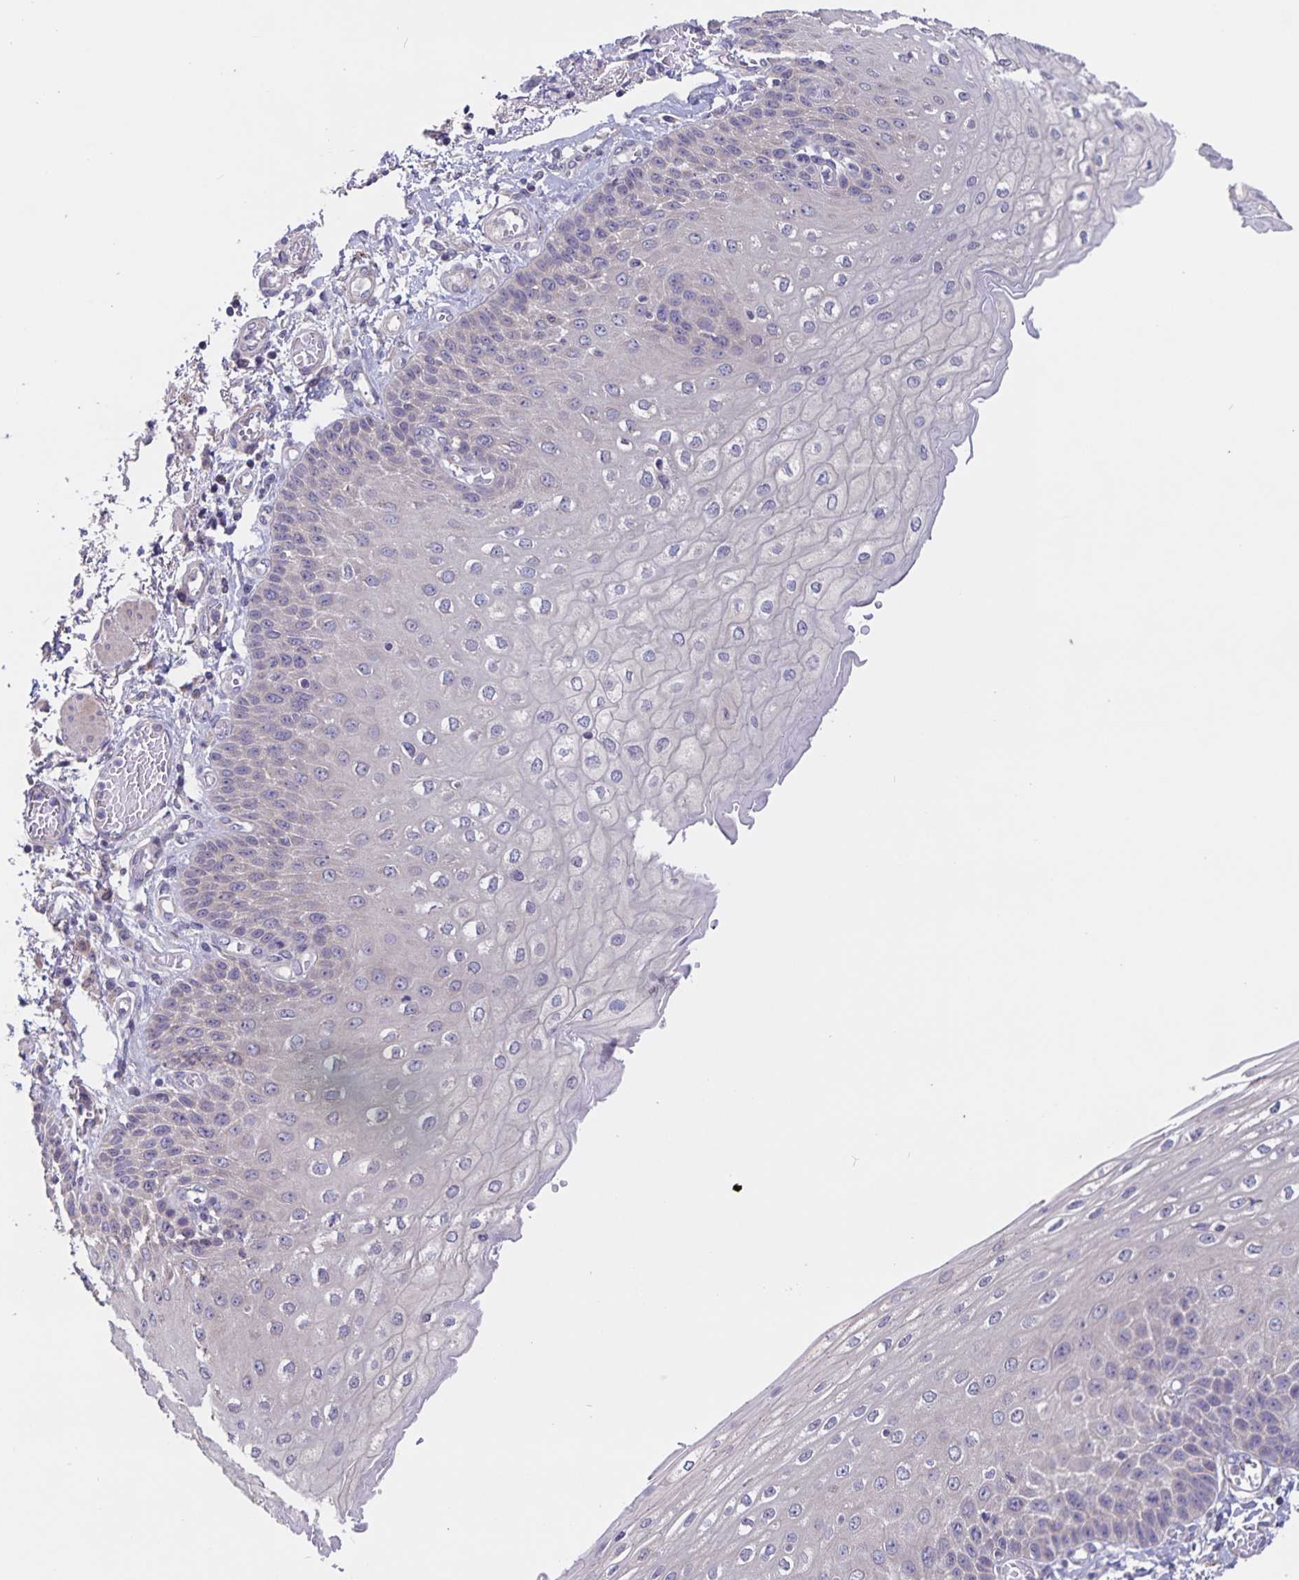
{"staining": {"intensity": "weak", "quantity": "<25%", "location": "cytoplasmic/membranous"}, "tissue": "esophagus", "cell_type": "Squamous epithelial cells", "image_type": "normal", "snomed": [{"axis": "morphology", "description": "Normal tissue, NOS"}, {"axis": "morphology", "description": "Adenocarcinoma, NOS"}, {"axis": "topography", "description": "Esophagus"}], "caption": "Immunohistochemical staining of benign esophagus shows no significant staining in squamous epithelial cells.", "gene": "FBXL16", "patient": {"sex": "male", "age": 81}}